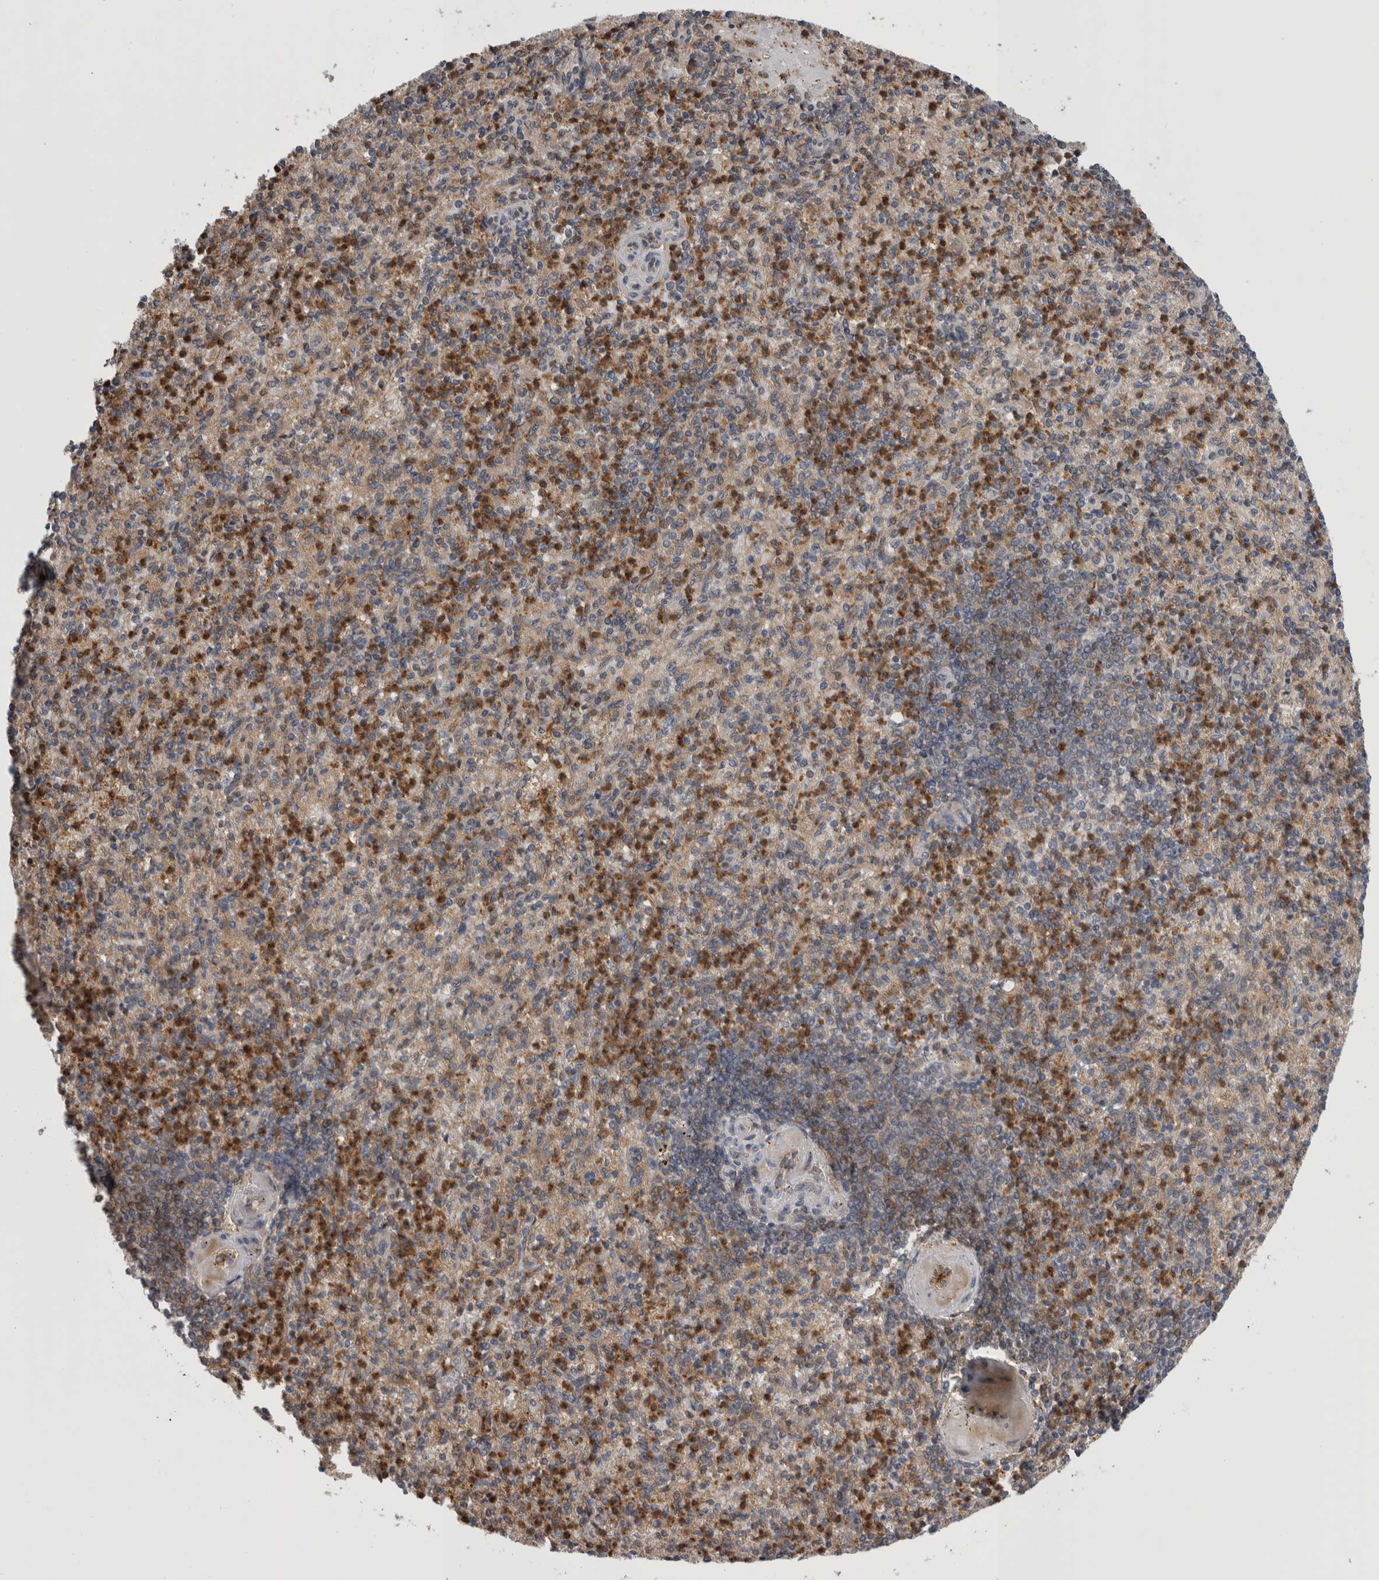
{"staining": {"intensity": "moderate", "quantity": "25%-75%", "location": "cytoplasmic/membranous"}, "tissue": "spleen", "cell_type": "Cells in red pulp", "image_type": "normal", "snomed": [{"axis": "morphology", "description": "Normal tissue, NOS"}, {"axis": "topography", "description": "Spleen"}], "caption": "Brown immunohistochemical staining in unremarkable spleen shows moderate cytoplasmic/membranous positivity in about 25%-75% of cells in red pulp. (DAB IHC with brightfield microscopy, high magnification).", "gene": "ASTN2", "patient": {"sex": "female", "age": 74}}